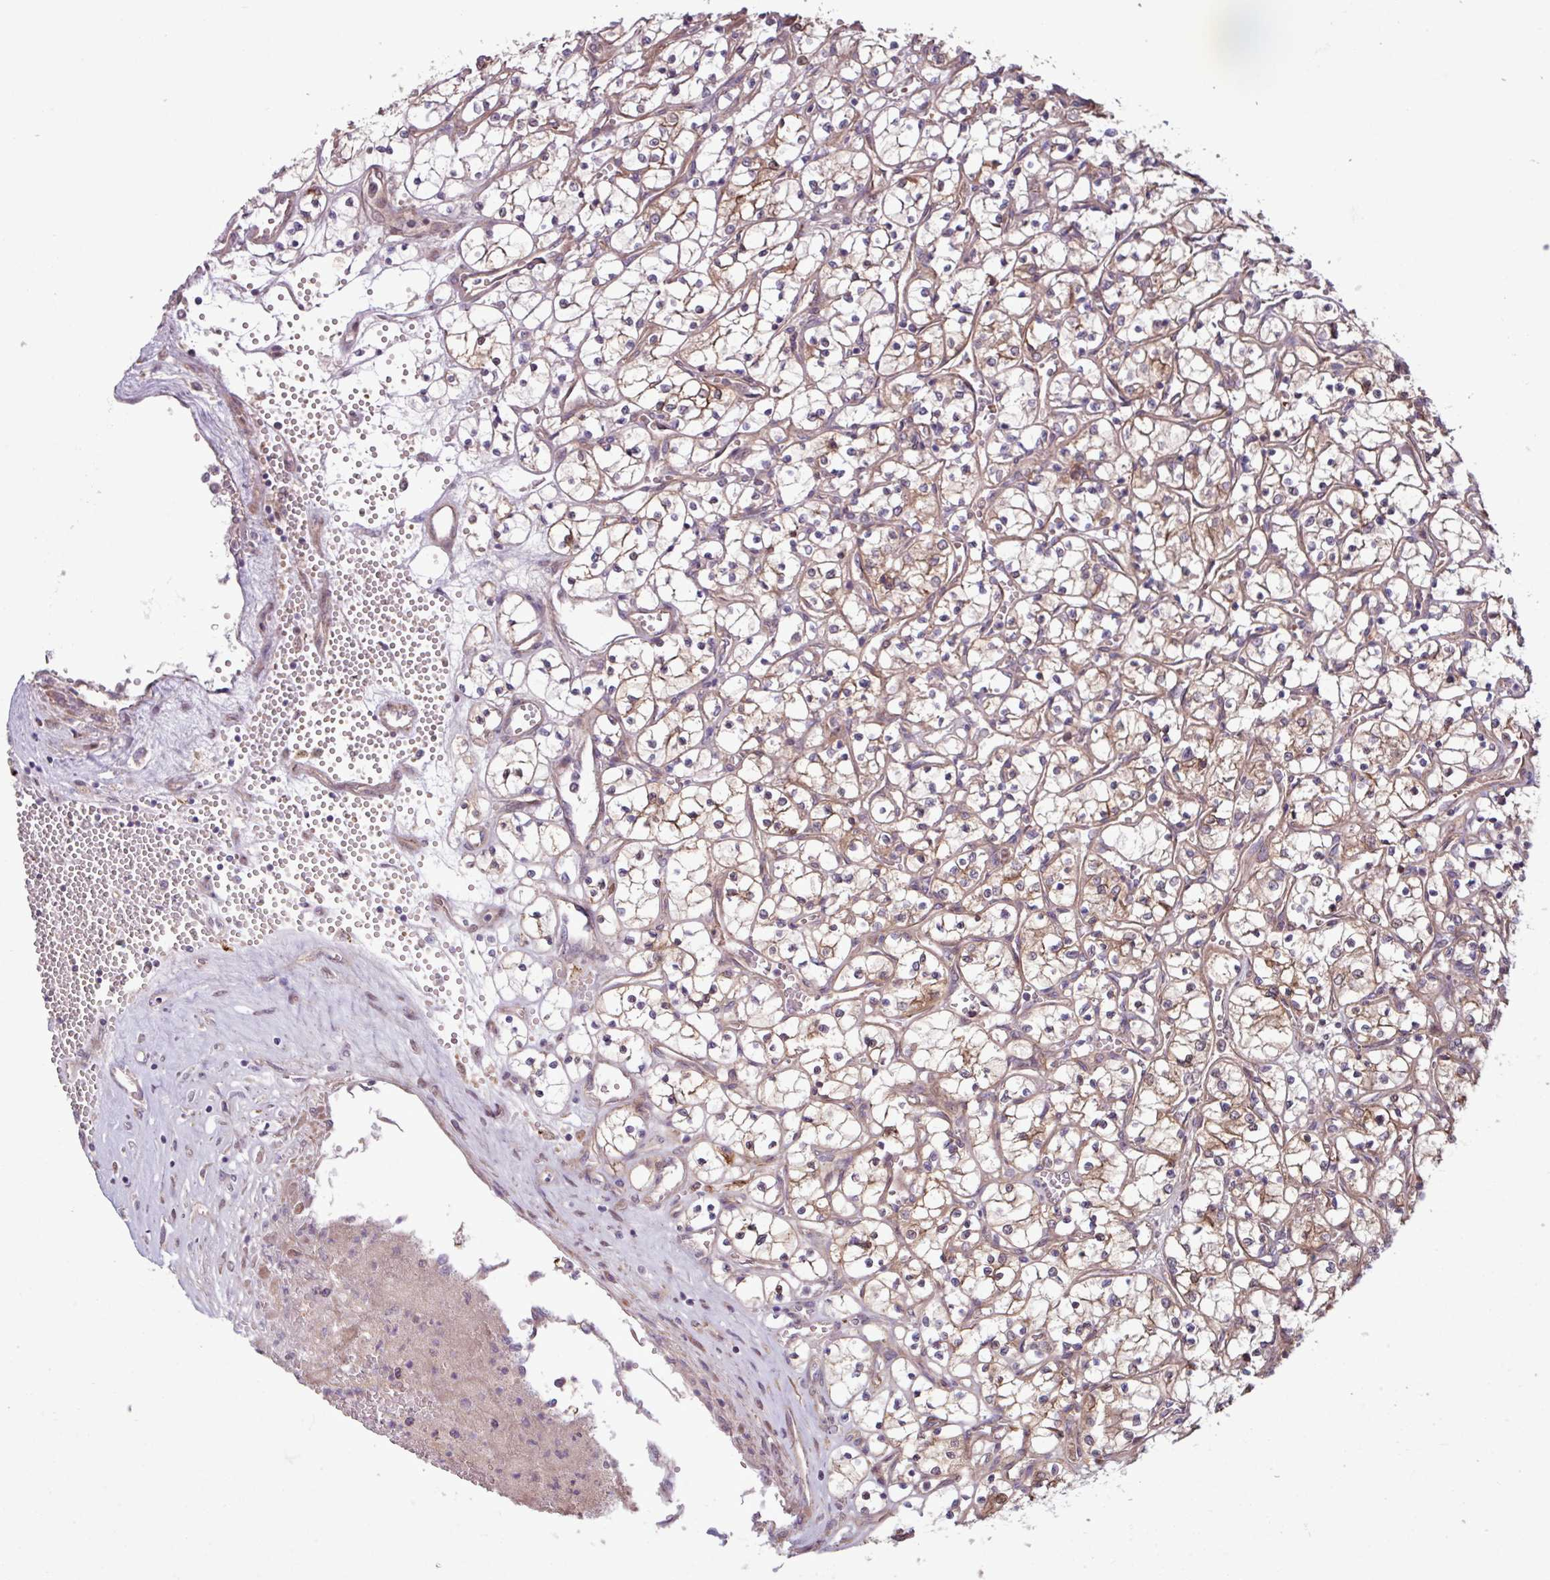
{"staining": {"intensity": "weak", "quantity": ">75%", "location": "cytoplasmic/membranous"}, "tissue": "renal cancer", "cell_type": "Tumor cells", "image_type": "cancer", "snomed": [{"axis": "morphology", "description": "Adenocarcinoma, NOS"}, {"axis": "topography", "description": "Kidney"}], "caption": "Protein expression analysis of renal adenocarcinoma shows weak cytoplasmic/membranous expression in about >75% of tumor cells. Using DAB (3,3'-diaminobenzidine) (brown) and hematoxylin (blue) stains, captured at high magnification using brightfield microscopy.", "gene": "PDPR", "patient": {"sex": "female", "age": 69}}